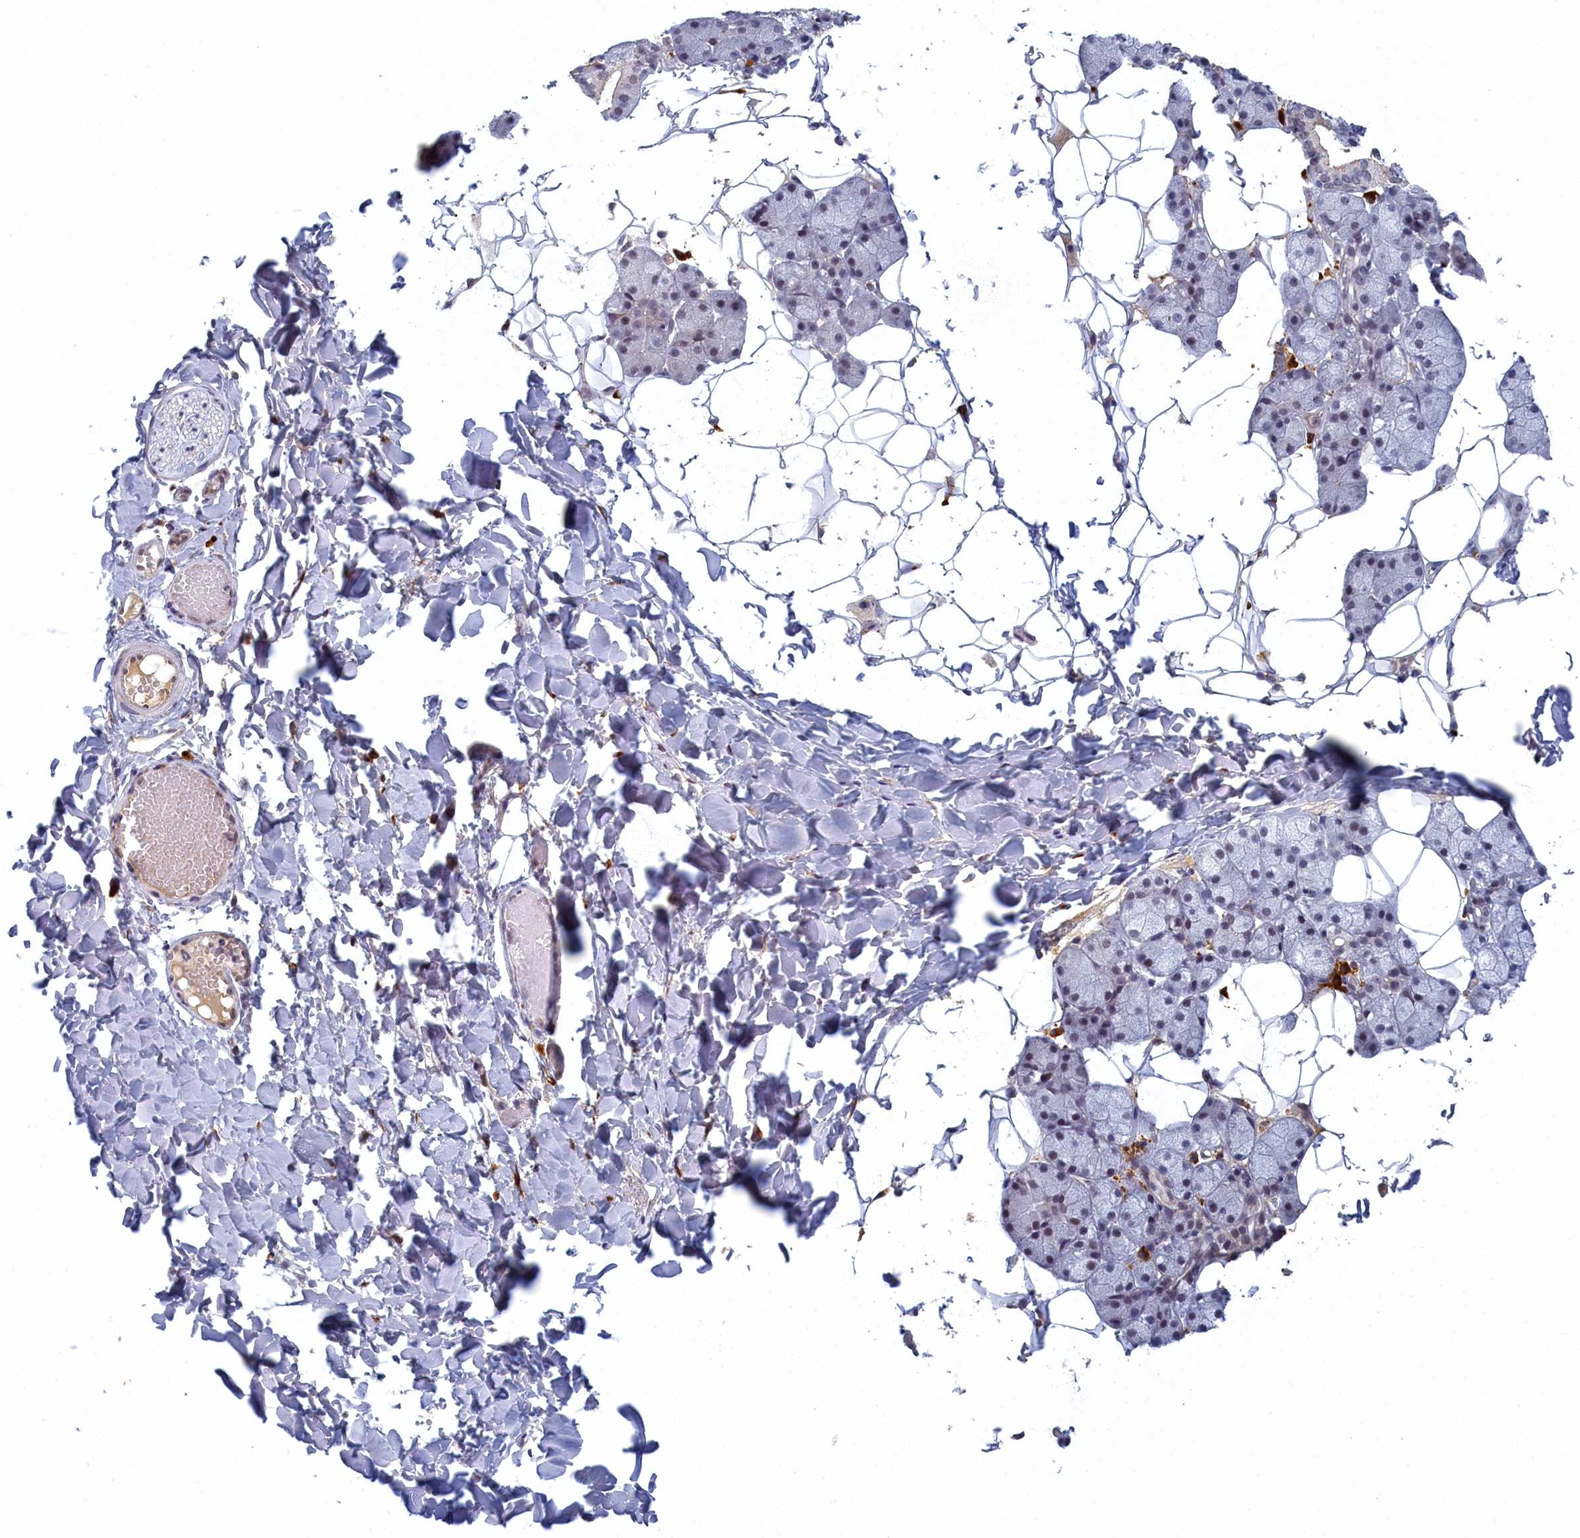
{"staining": {"intensity": "moderate", "quantity": "<25%", "location": "cytoplasmic/membranous"}, "tissue": "salivary gland", "cell_type": "Glandular cells", "image_type": "normal", "snomed": [{"axis": "morphology", "description": "Normal tissue, NOS"}, {"axis": "topography", "description": "Salivary gland"}], "caption": "A brown stain labels moderate cytoplasmic/membranous expression of a protein in glandular cells of benign salivary gland. Using DAB (brown) and hematoxylin (blue) stains, captured at high magnification using brightfield microscopy.", "gene": "DNAJC17", "patient": {"sex": "female", "age": 33}}